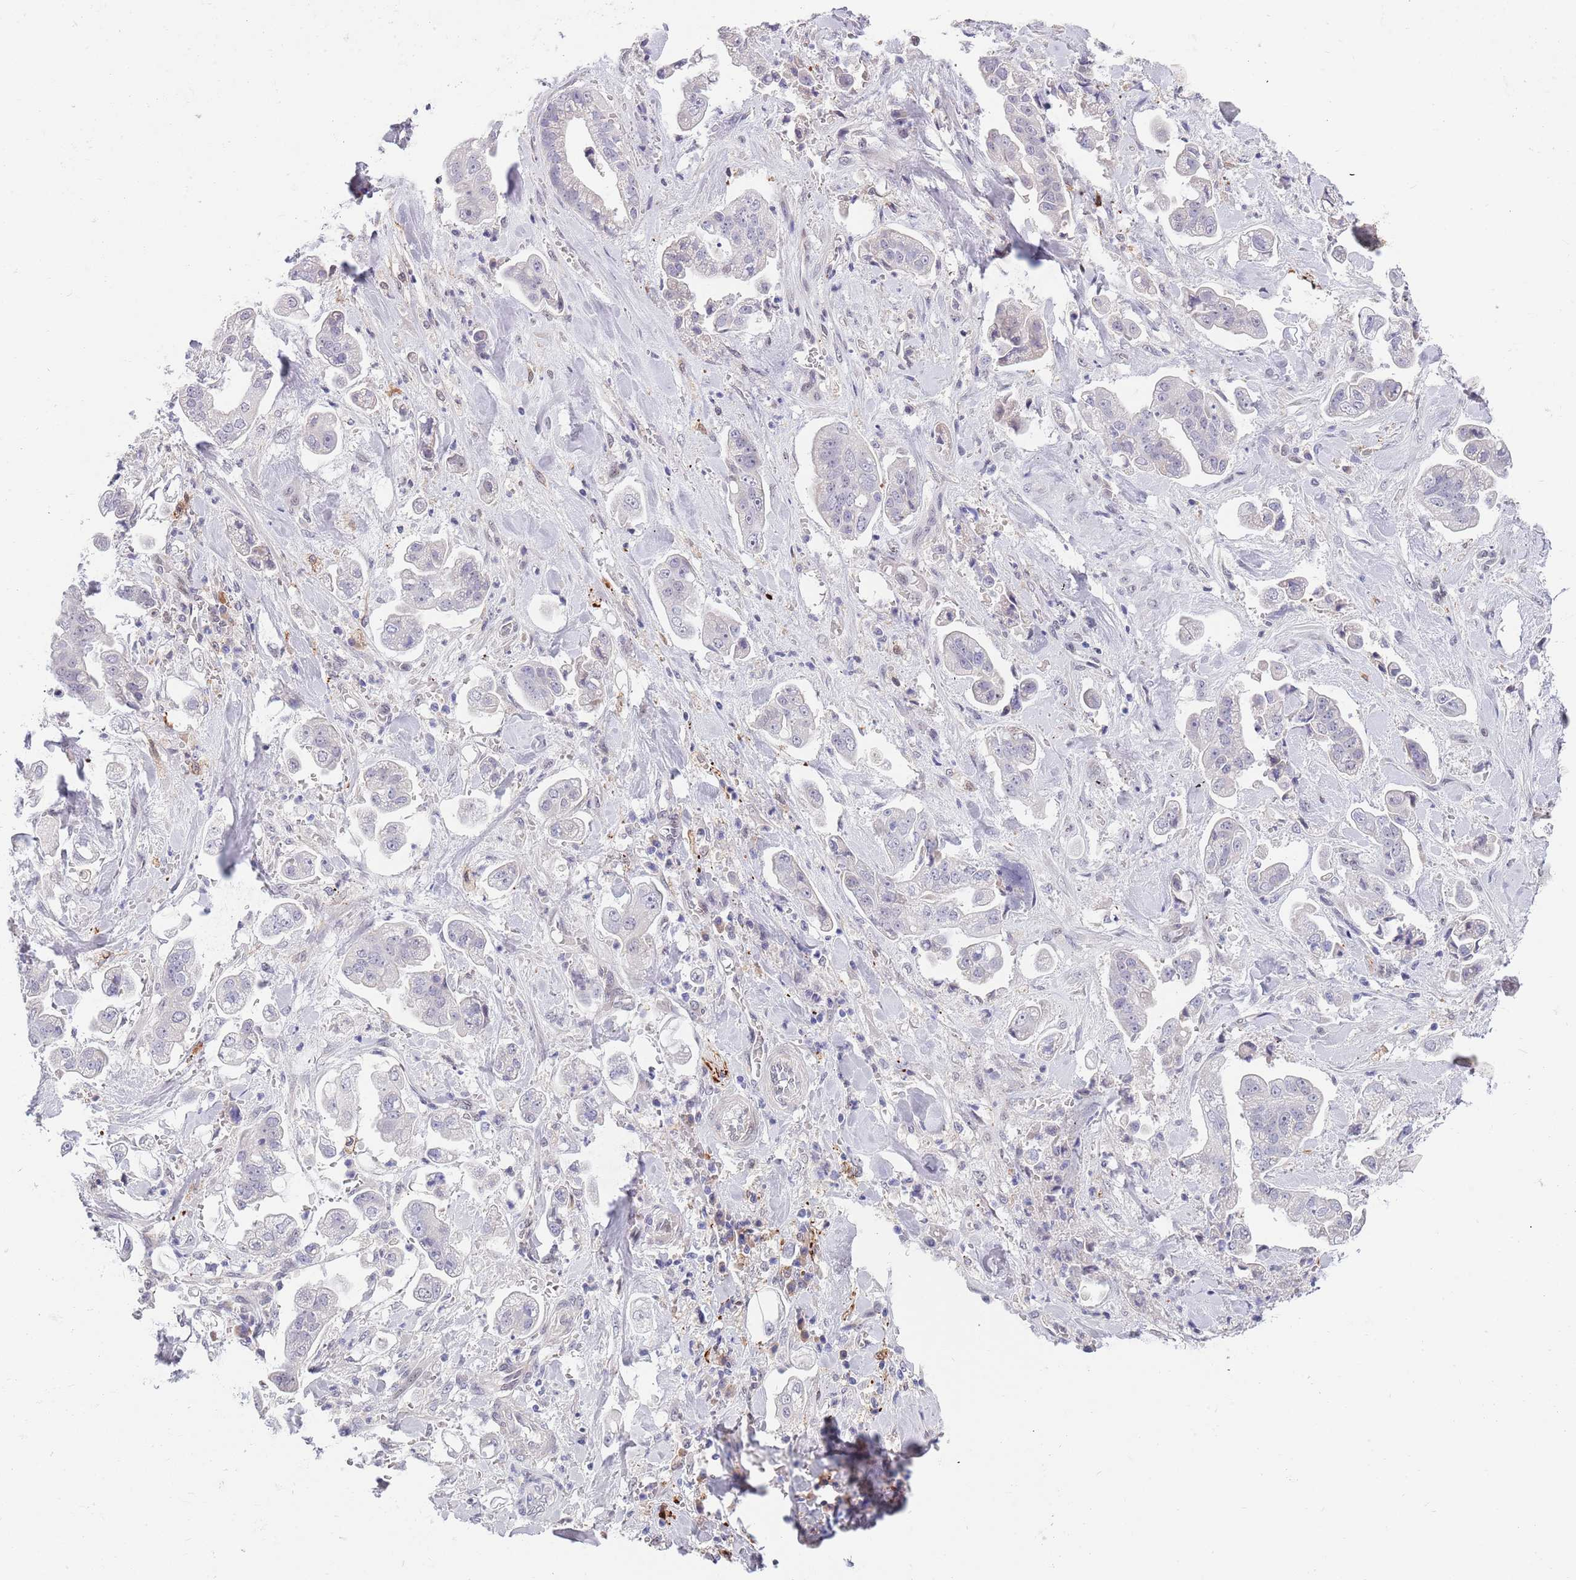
{"staining": {"intensity": "negative", "quantity": "none", "location": "none"}, "tissue": "stomach cancer", "cell_type": "Tumor cells", "image_type": "cancer", "snomed": [{"axis": "morphology", "description": "Adenocarcinoma, NOS"}, {"axis": "topography", "description": "Stomach"}], "caption": "High magnification brightfield microscopy of adenocarcinoma (stomach) stained with DAB (3,3'-diaminobenzidine) (brown) and counterstained with hematoxylin (blue): tumor cells show no significant staining.", "gene": "NLRP6", "patient": {"sex": "male", "age": 62}}